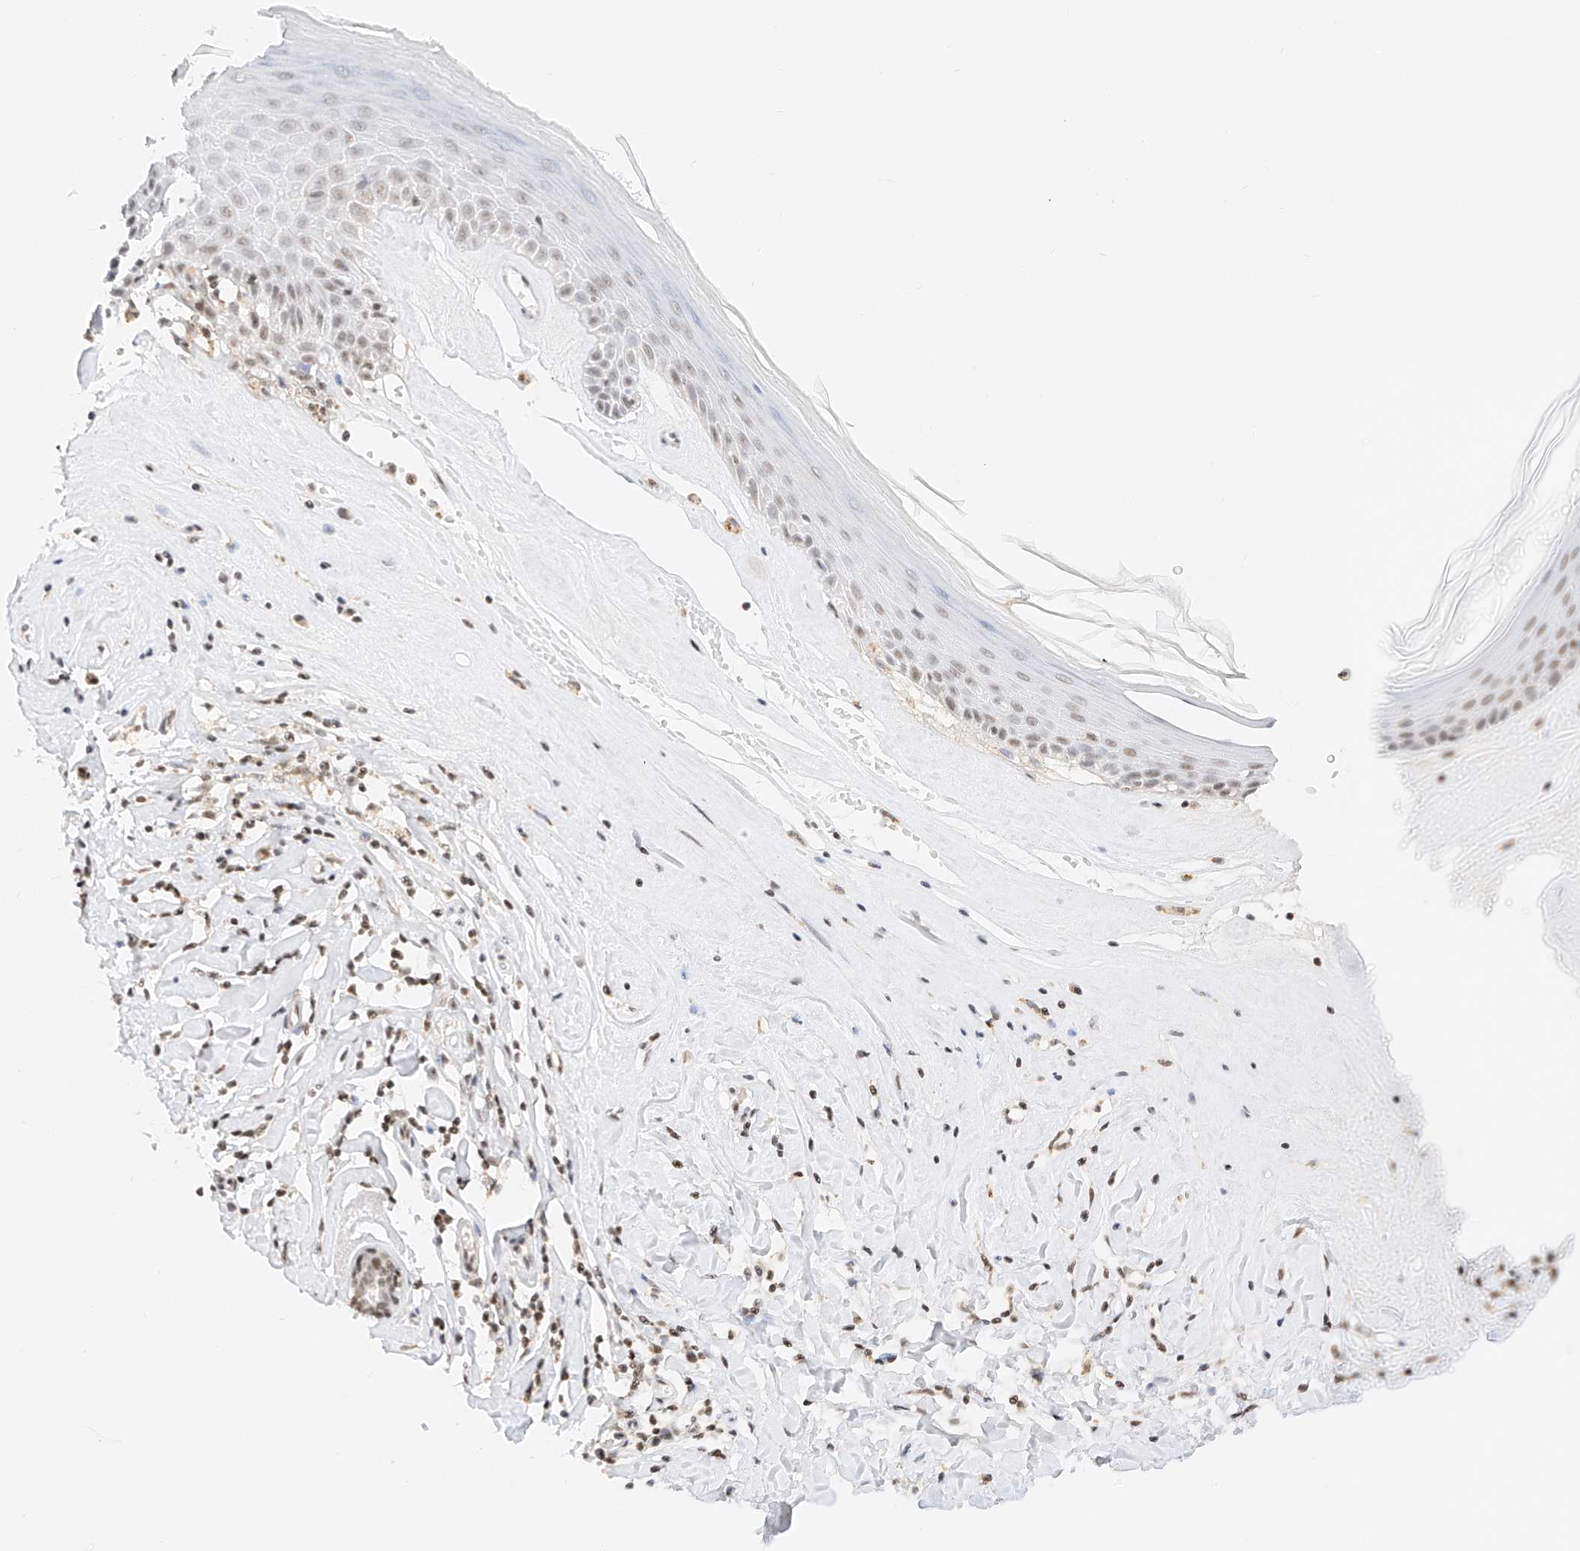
{"staining": {"intensity": "moderate", "quantity": "25%-75%", "location": "nuclear"}, "tissue": "skin", "cell_type": "Epidermal cells", "image_type": "normal", "snomed": [{"axis": "morphology", "description": "Normal tissue, NOS"}, {"axis": "morphology", "description": "Inflammation, NOS"}, {"axis": "topography", "description": "Vulva"}], "caption": "Benign skin demonstrates moderate nuclear expression in approximately 25%-75% of epidermal cells, visualized by immunohistochemistry.", "gene": "NRF1", "patient": {"sex": "female", "age": 84}}